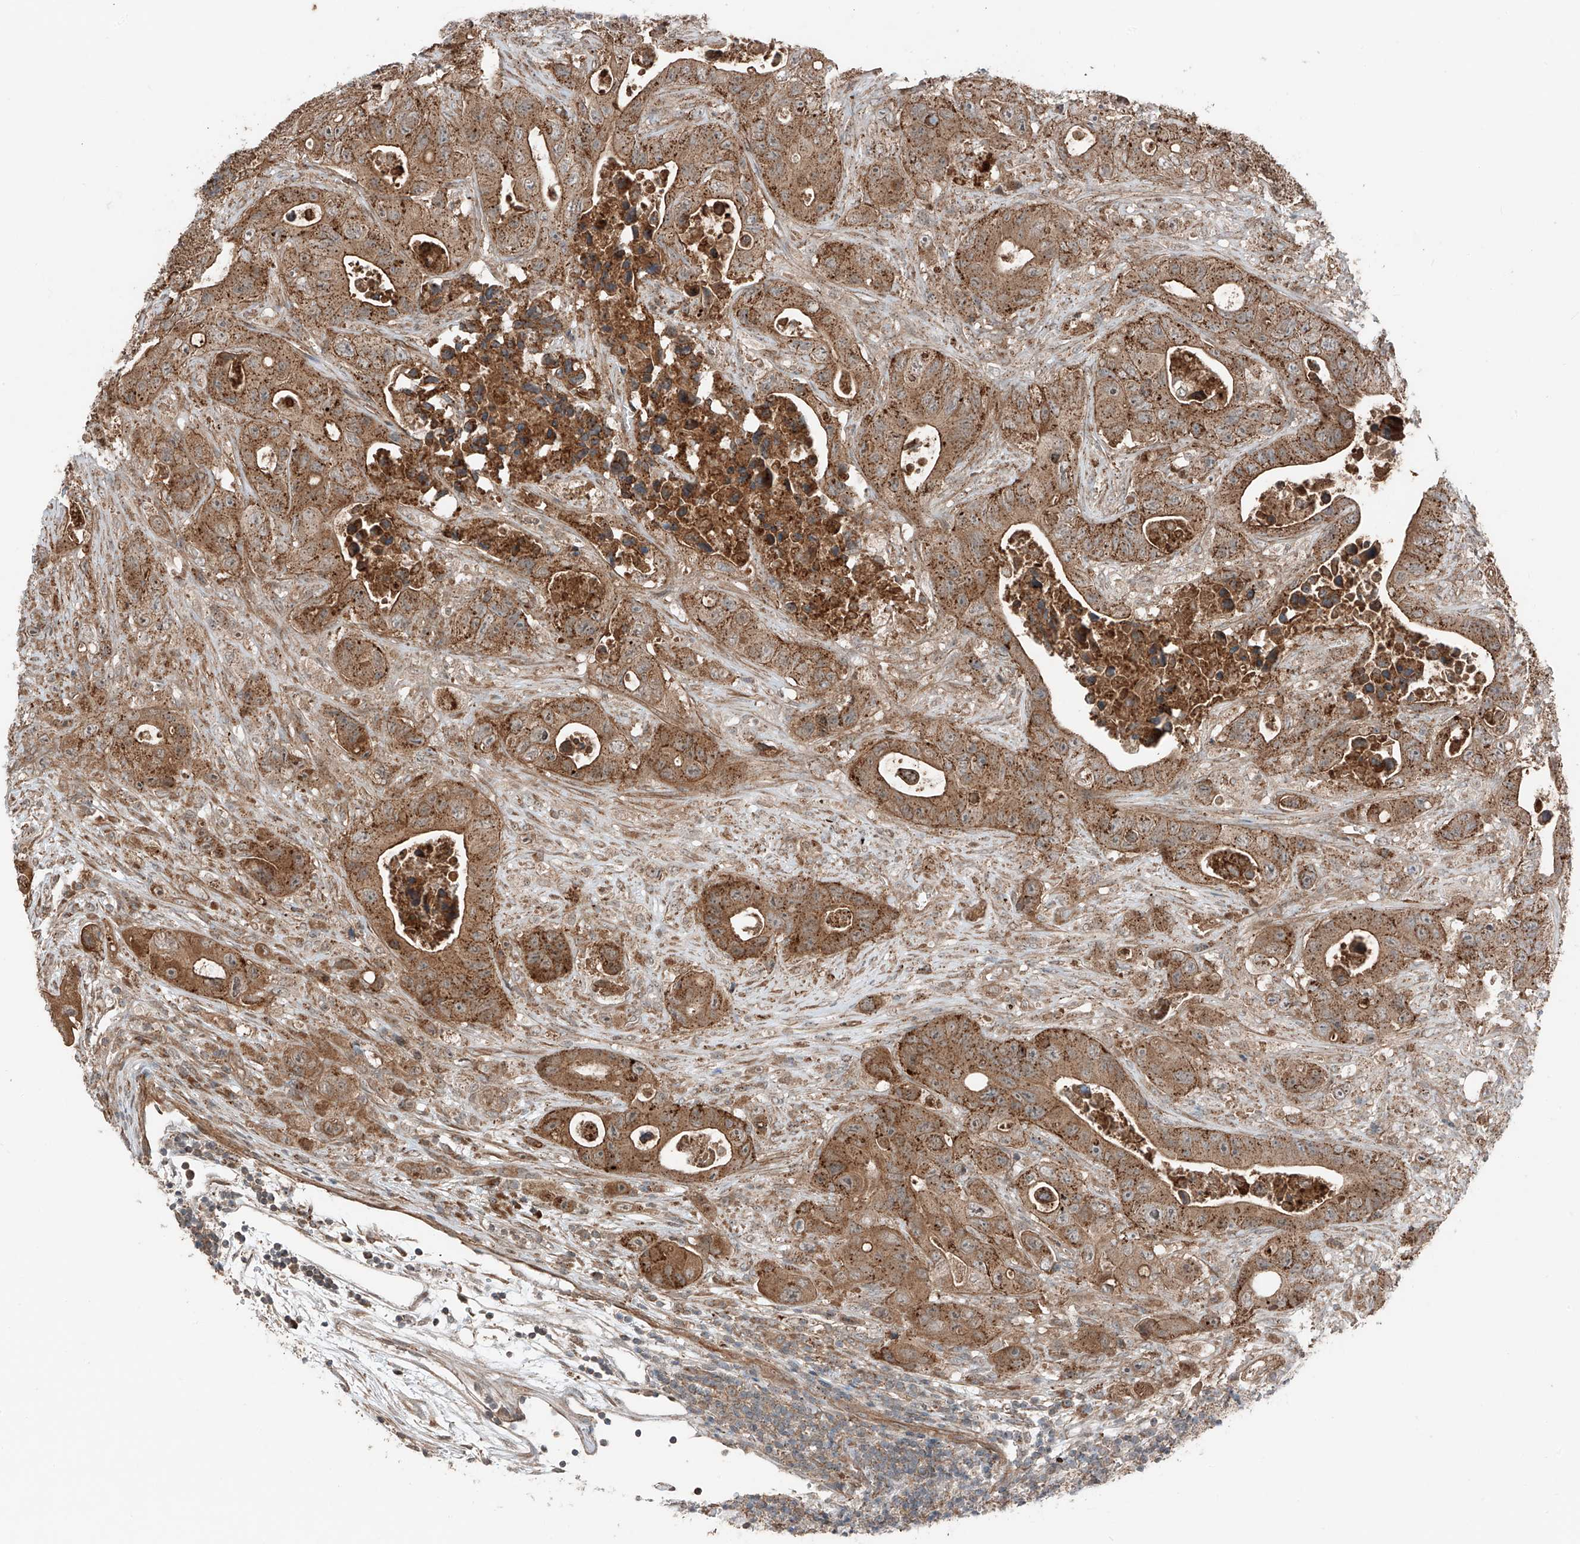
{"staining": {"intensity": "moderate", "quantity": ">75%", "location": "cytoplasmic/membranous"}, "tissue": "colorectal cancer", "cell_type": "Tumor cells", "image_type": "cancer", "snomed": [{"axis": "morphology", "description": "Adenocarcinoma, NOS"}, {"axis": "topography", "description": "Colon"}], "caption": "About >75% of tumor cells in human colorectal adenocarcinoma exhibit moderate cytoplasmic/membranous protein positivity as visualized by brown immunohistochemical staining.", "gene": "CEP162", "patient": {"sex": "female", "age": 46}}